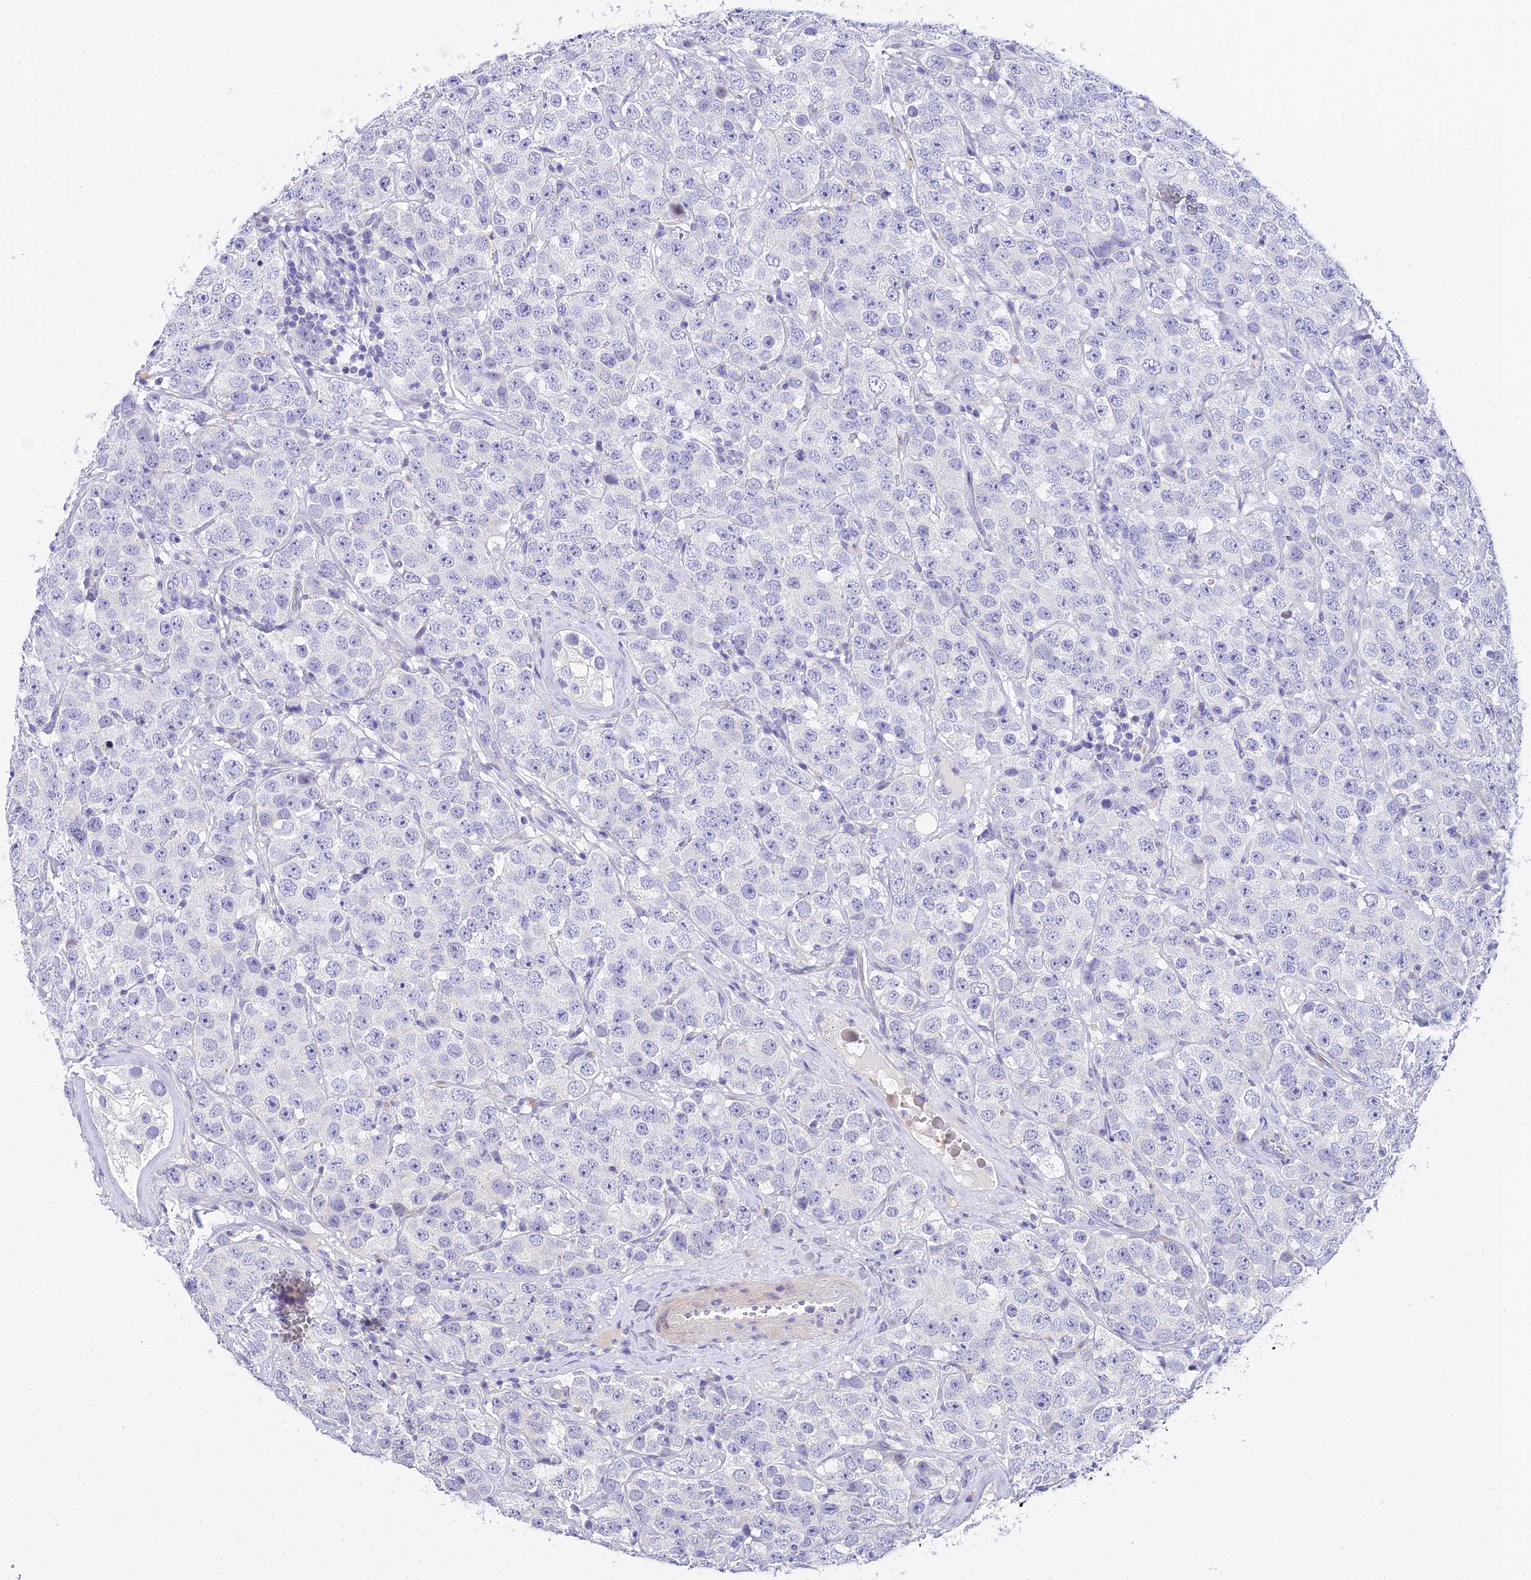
{"staining": {"intensity": "negative", "quantity": "none", "location": "none"}, "tissue": "testis cancer", "cell_type": "Tumor cells", "image_type": "cancer", "snomed": [{"axis": "morphology", "description": "Seminoma, NOS"}, {"axis": "topography", "description": "Testis"}], "caption": "The histopathology image demonstrates no staining of tumor cells in seminoma (testis).", "gene": "VWC2L", "patient": {"sex": "male", "age": 28}}